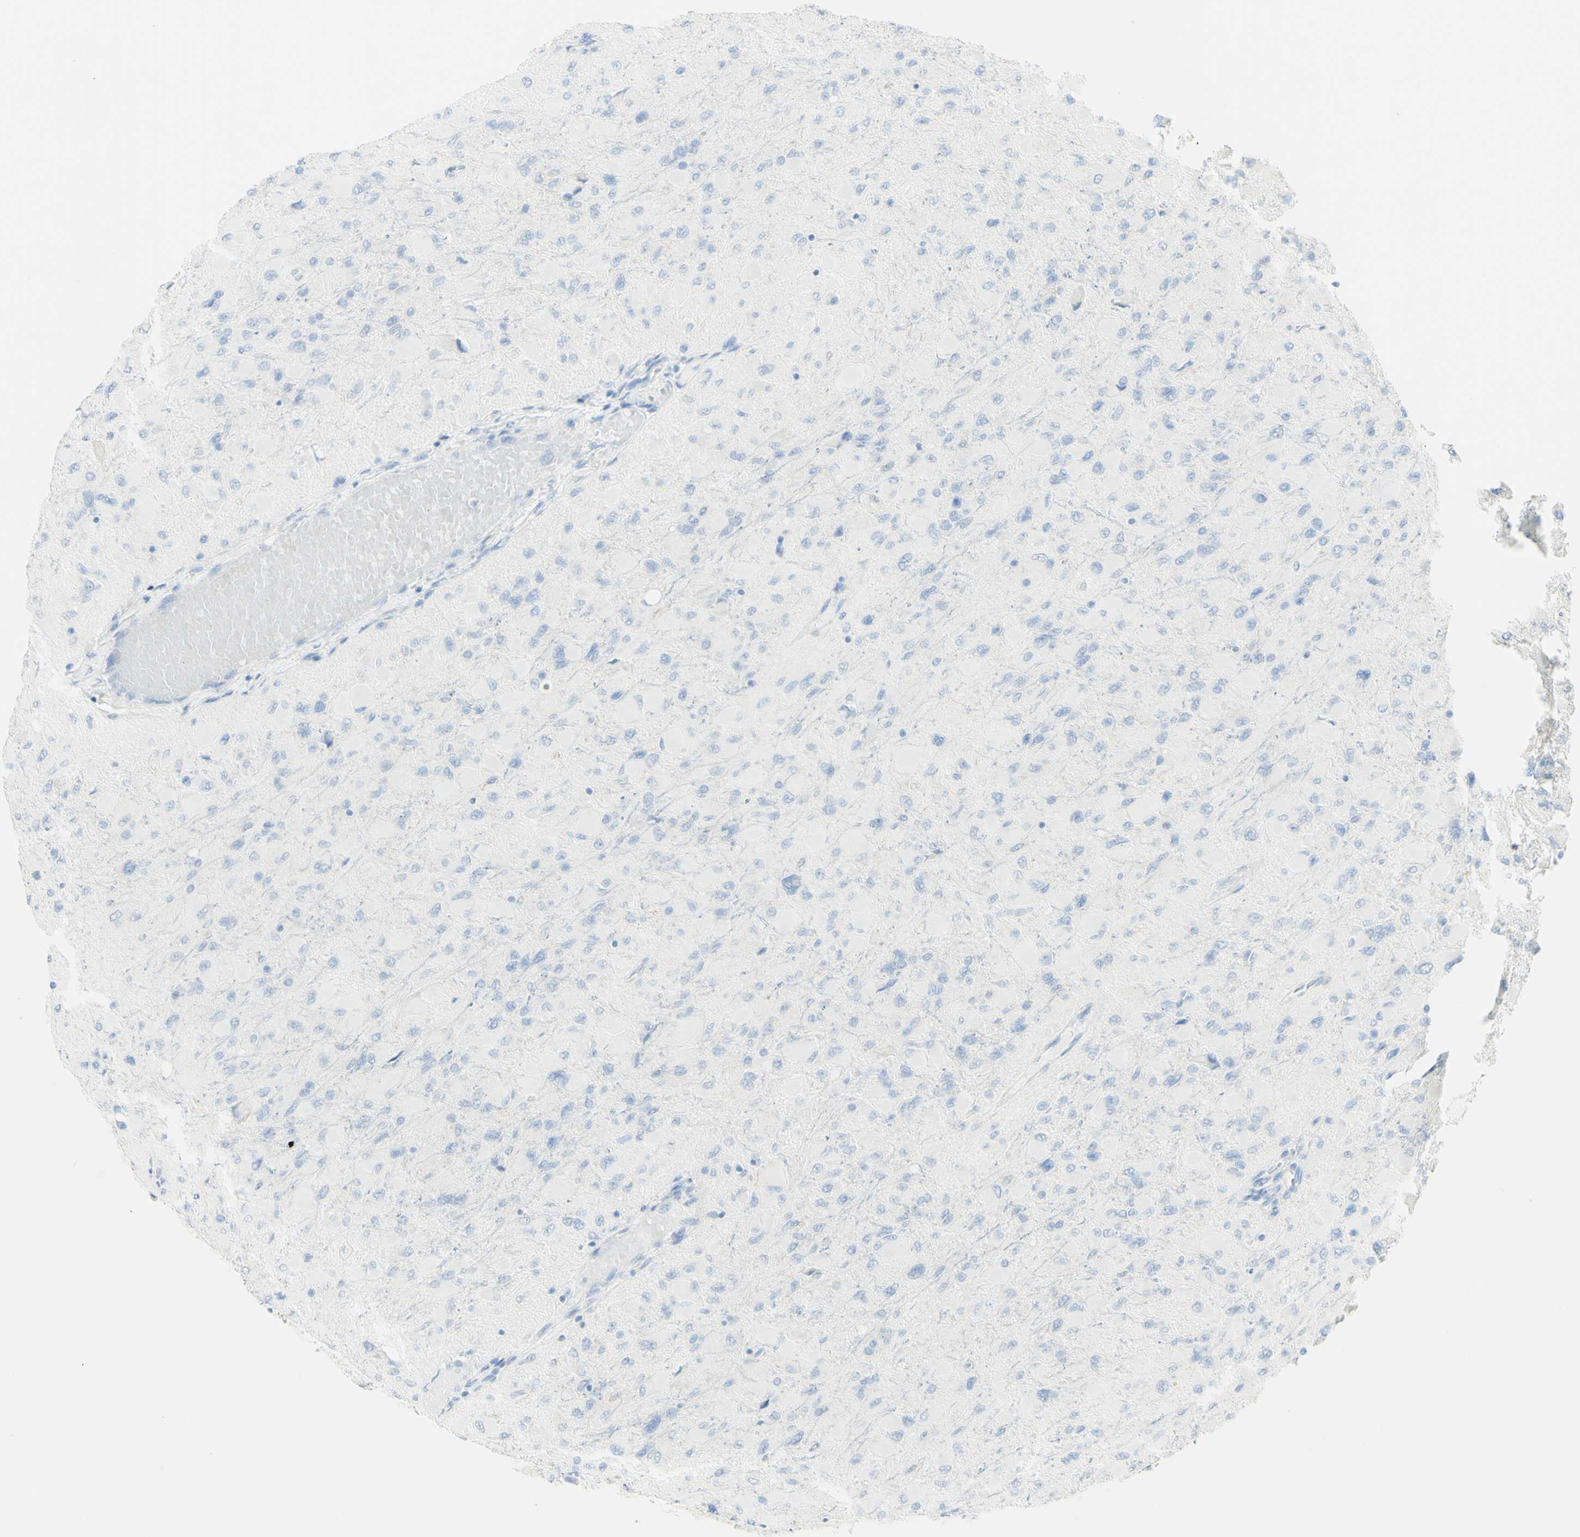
{"staining": {"intensity": "negative", "quantity": "none", "location": "none"}, "tissue": "glioma", "cell_type": "Tumor cells", "image_type": "cancer", "snomed": [{"axis": "morphology", "description": "Glioma, malignant, High grade"}, {"axis": "topography", "description": "Cerebral cortex"}], "caption": "Histopathology image shows no protein expression in tumor cells of glioma tissue.", "gene": "LETM1", "patient": {"sex": "female", "age": 36}}